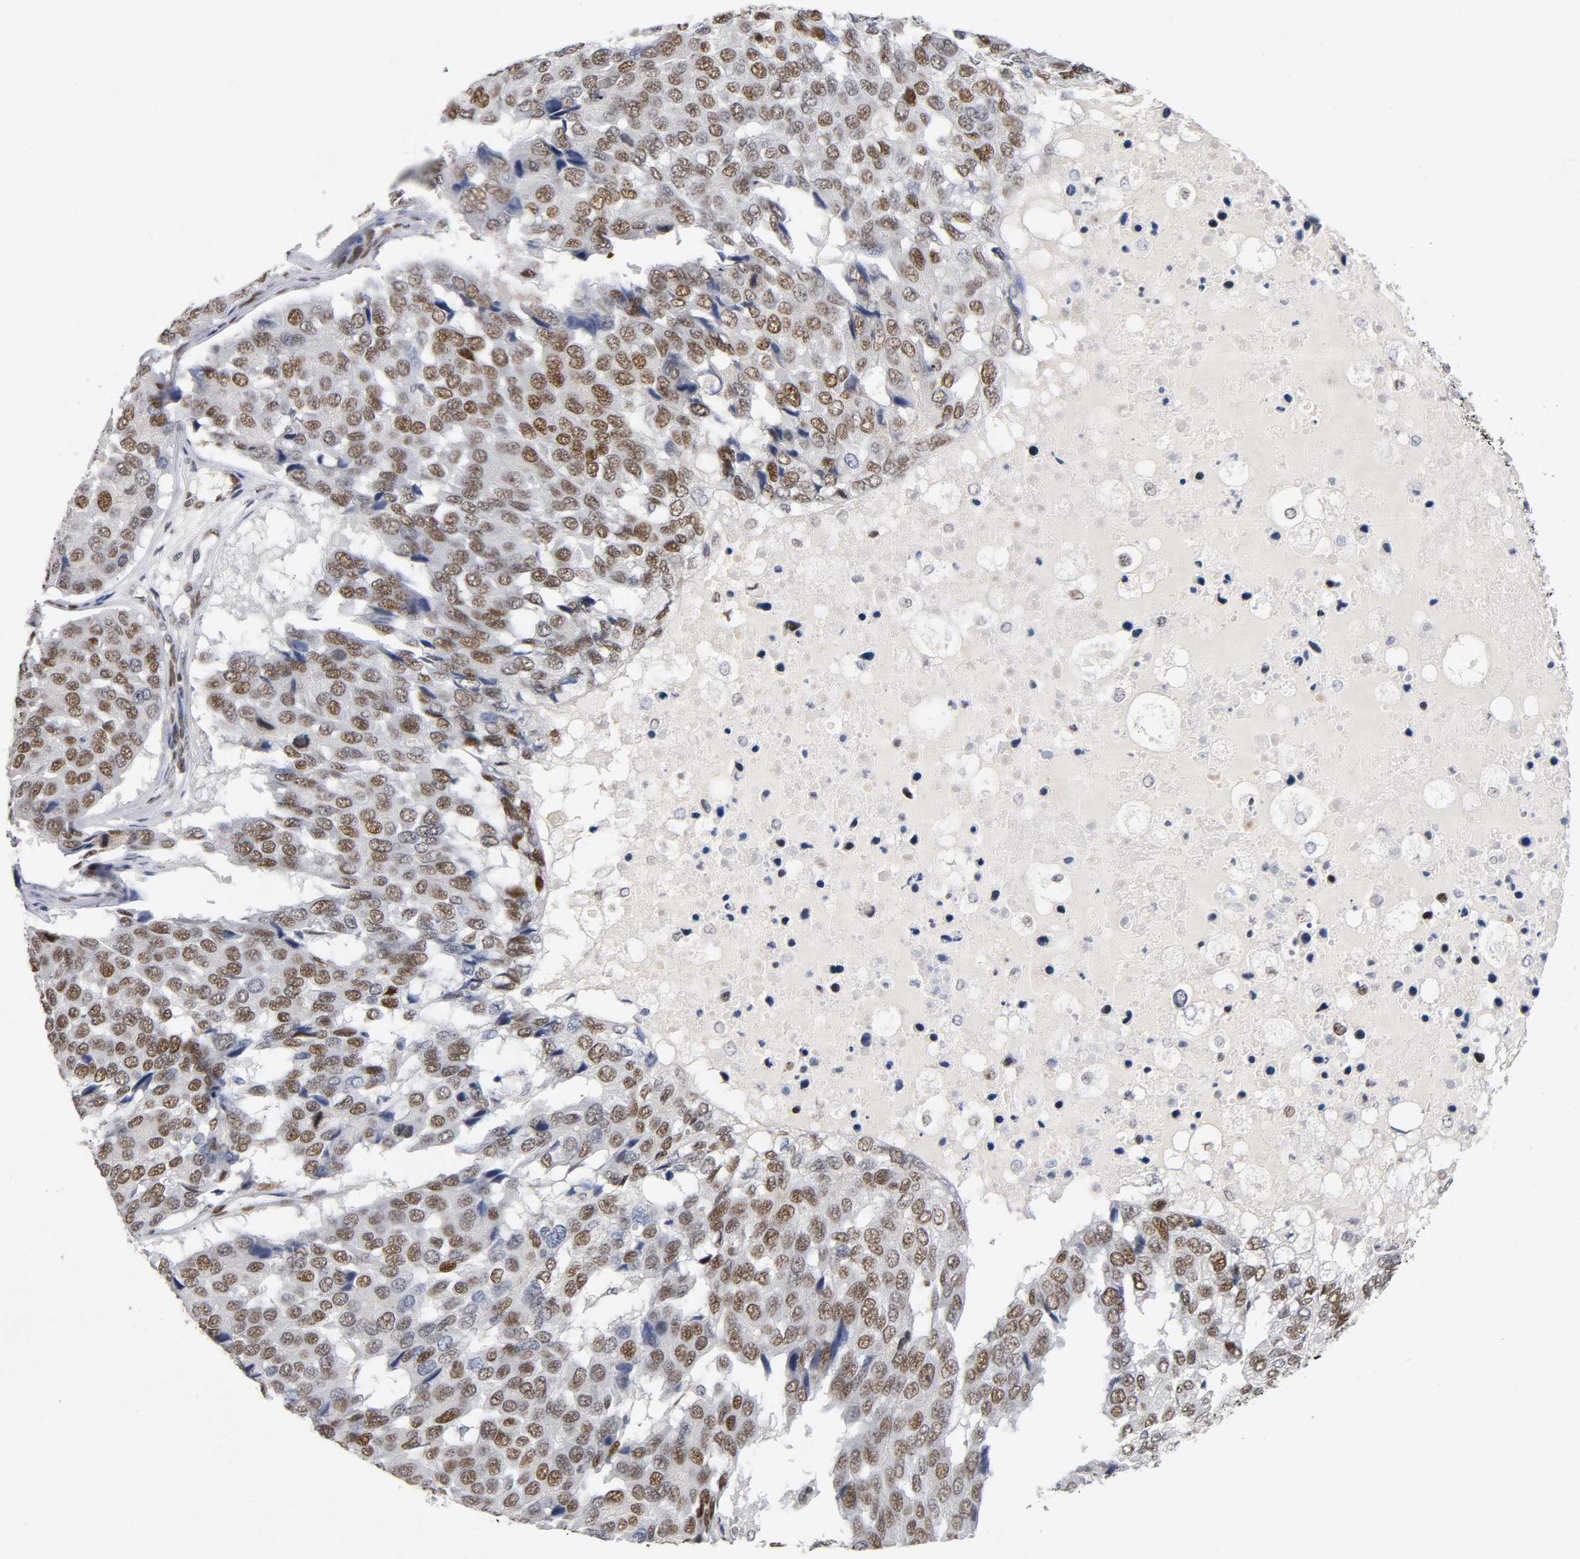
{"staining": {"intensity": "moderate", "quantity": ">75%", "location": "nuclear"}, "tissue": "pancreatic cancer", "cell_type": "Tumor cells", "image_type": "cancer", "snomed": [{"axis": "morphology", "description": "Adenocarcinoma, NOS"}, {"axis": "topography", "description": "Pancreas"}], "caption": "A histopathology image of pancreatic cancer (adenocarcinoma) stained for a protein displays moderate nuclear brown staining in tumor cells. The staining was performed using DAB, with brown indicating positive protein expression. Nuclei are stained blue with hematoxylin.", "gene": "SP3", "patient": {"sex": "male", "age": 50}}